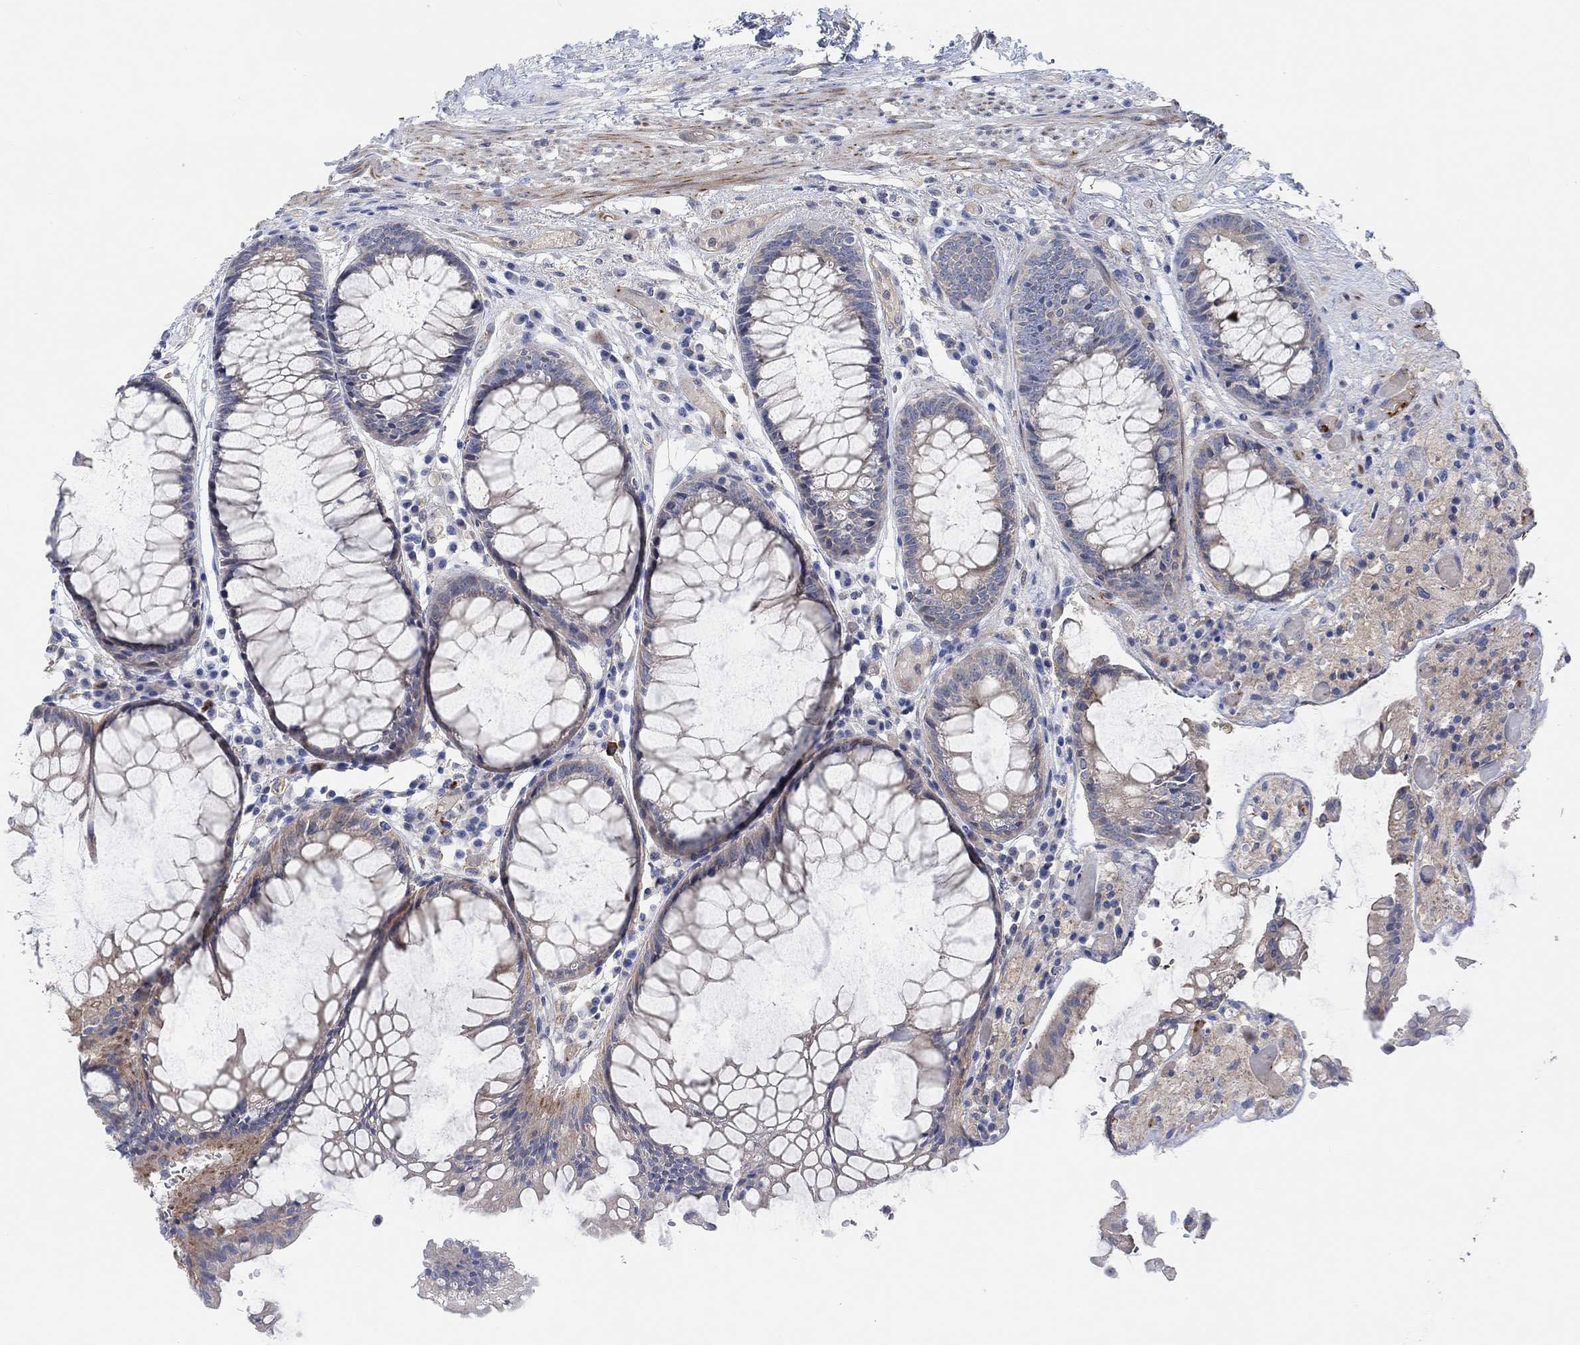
{"staining": {"intensity": "weak", "quantity": "25%-75%", "location": "cytoplasmic/membranous"}, "tissue": "rectum", "cell_type": "Glandular cells", "image_type": "normal", "snomed": [{"axis": "morphology", "description": "Normal tissue, NOS"}, {"axis": "topography", "description": "Rectum"}], "caption": "Immunohistochemistry of benign rectum demonstrates low levels of weak cytoplasmic/membranous positivity in approximately 25%-75% of glandular cells.", "gene": "PMFBP1", "patient": {"sex": "female", "age": 68}}